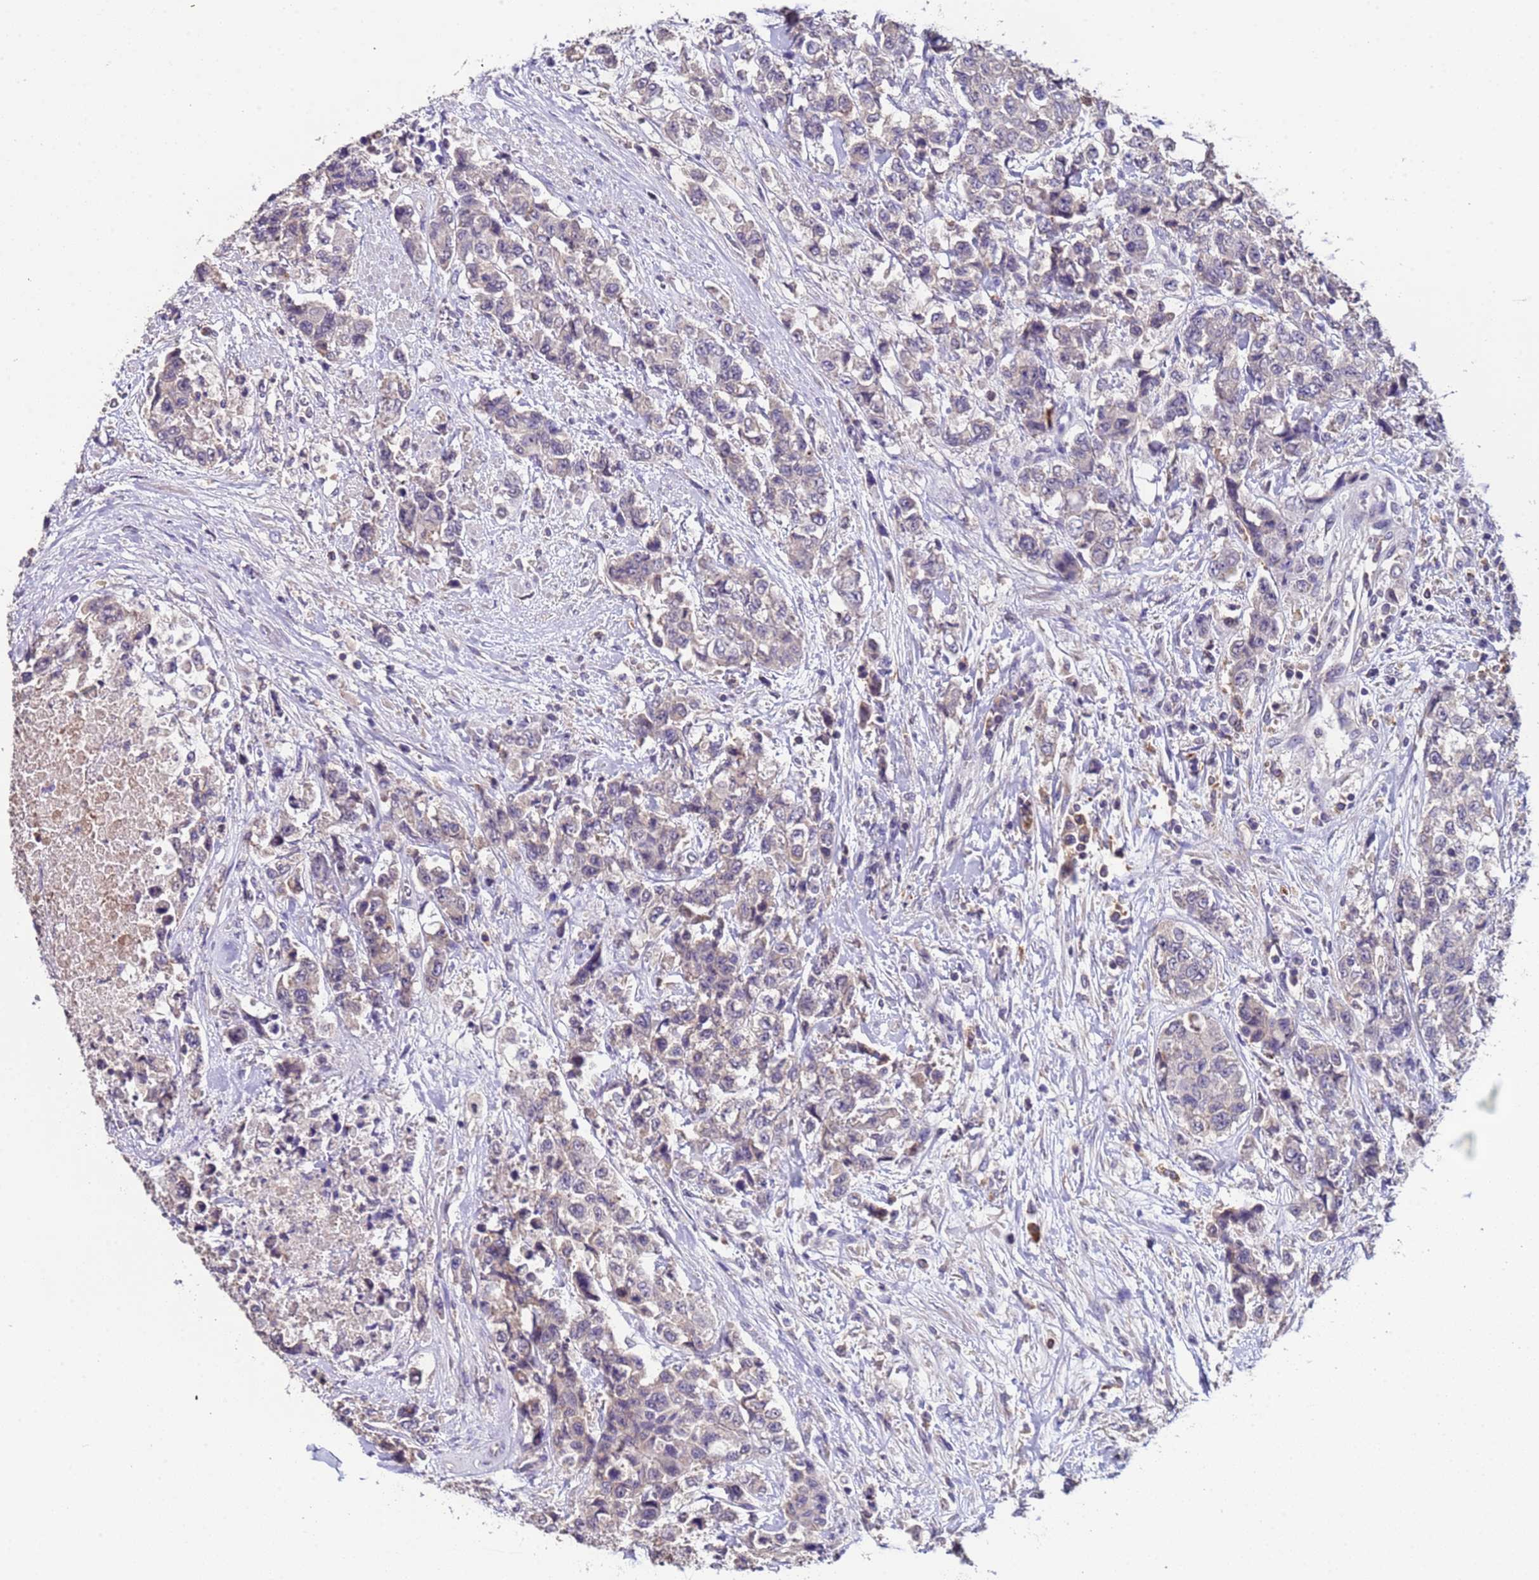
{"staining": {"intensity": "negative", "quantity": "none", "location": "none"}, "tissue": "urothelial cancer", "cell_type": "Tumor cells", "image_type": "cancer", "snomed": [{"axis": "morphology", "description": "Urothelial carcinoma, High grade"}, {"axis": "topography", "description": "Urinary bladder"}], "caption": "Protein analysis of urothelial cancer exhibits no significant staining in tumor cells.", "gene": "ZNF248", "patient": {"sex": "female", "age": 78}}